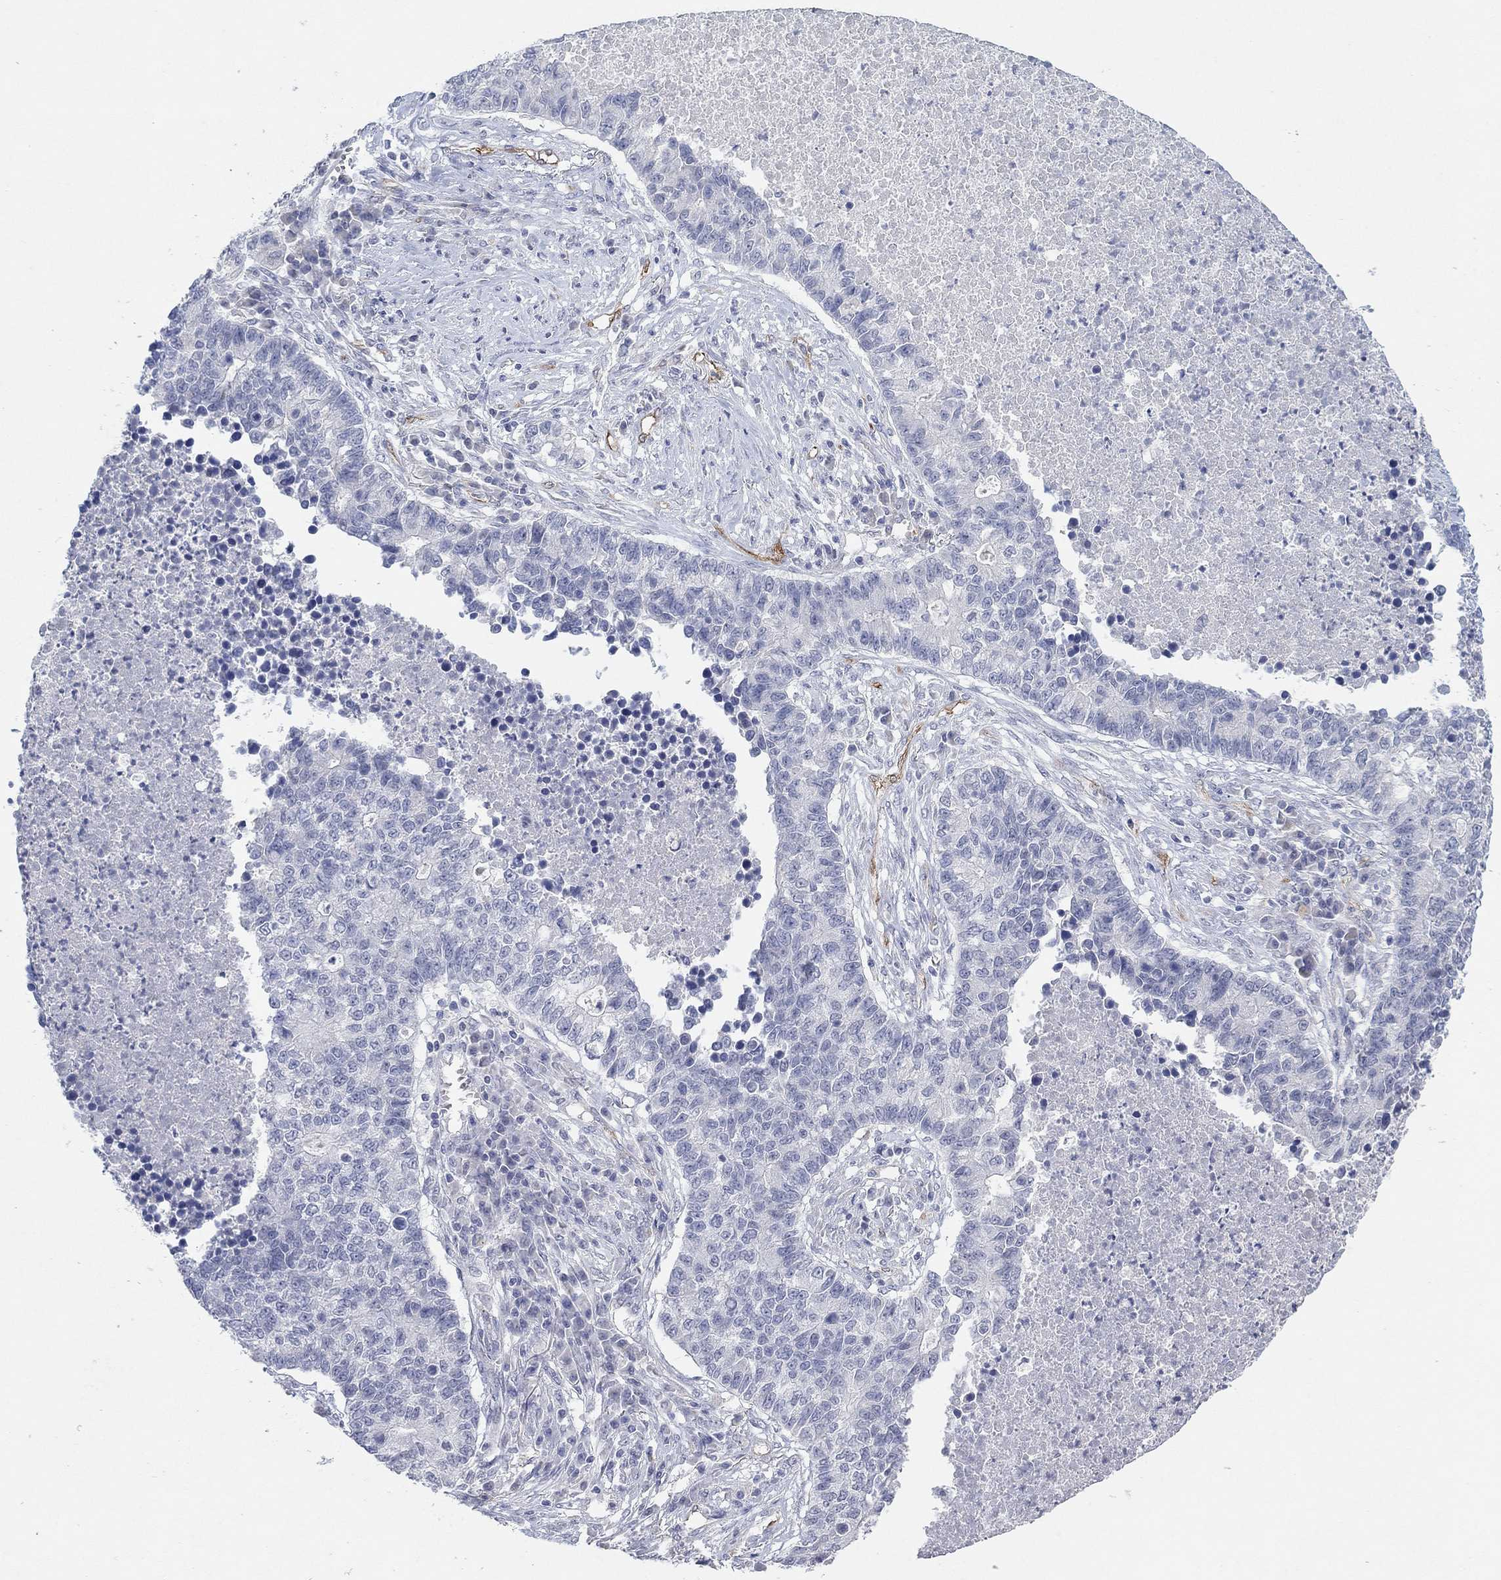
{"staining": {"intensity": "negative", "quantity": "none", "location": "none"}, "tissue": "lung cancer", "cell_type": "Tumor cells", "image_type": "cancer", "snomed": [{"axis": "morphology", "description": "Adenocarcinoma, NOS"}, {"axis": "topography", "description": "Lung"}], "caption": "Tumor cells are negative for protein expression in human lung adenocarcinoma.", "gene": "VAT1L", "patient": {"sex": "male", "age": 57}}